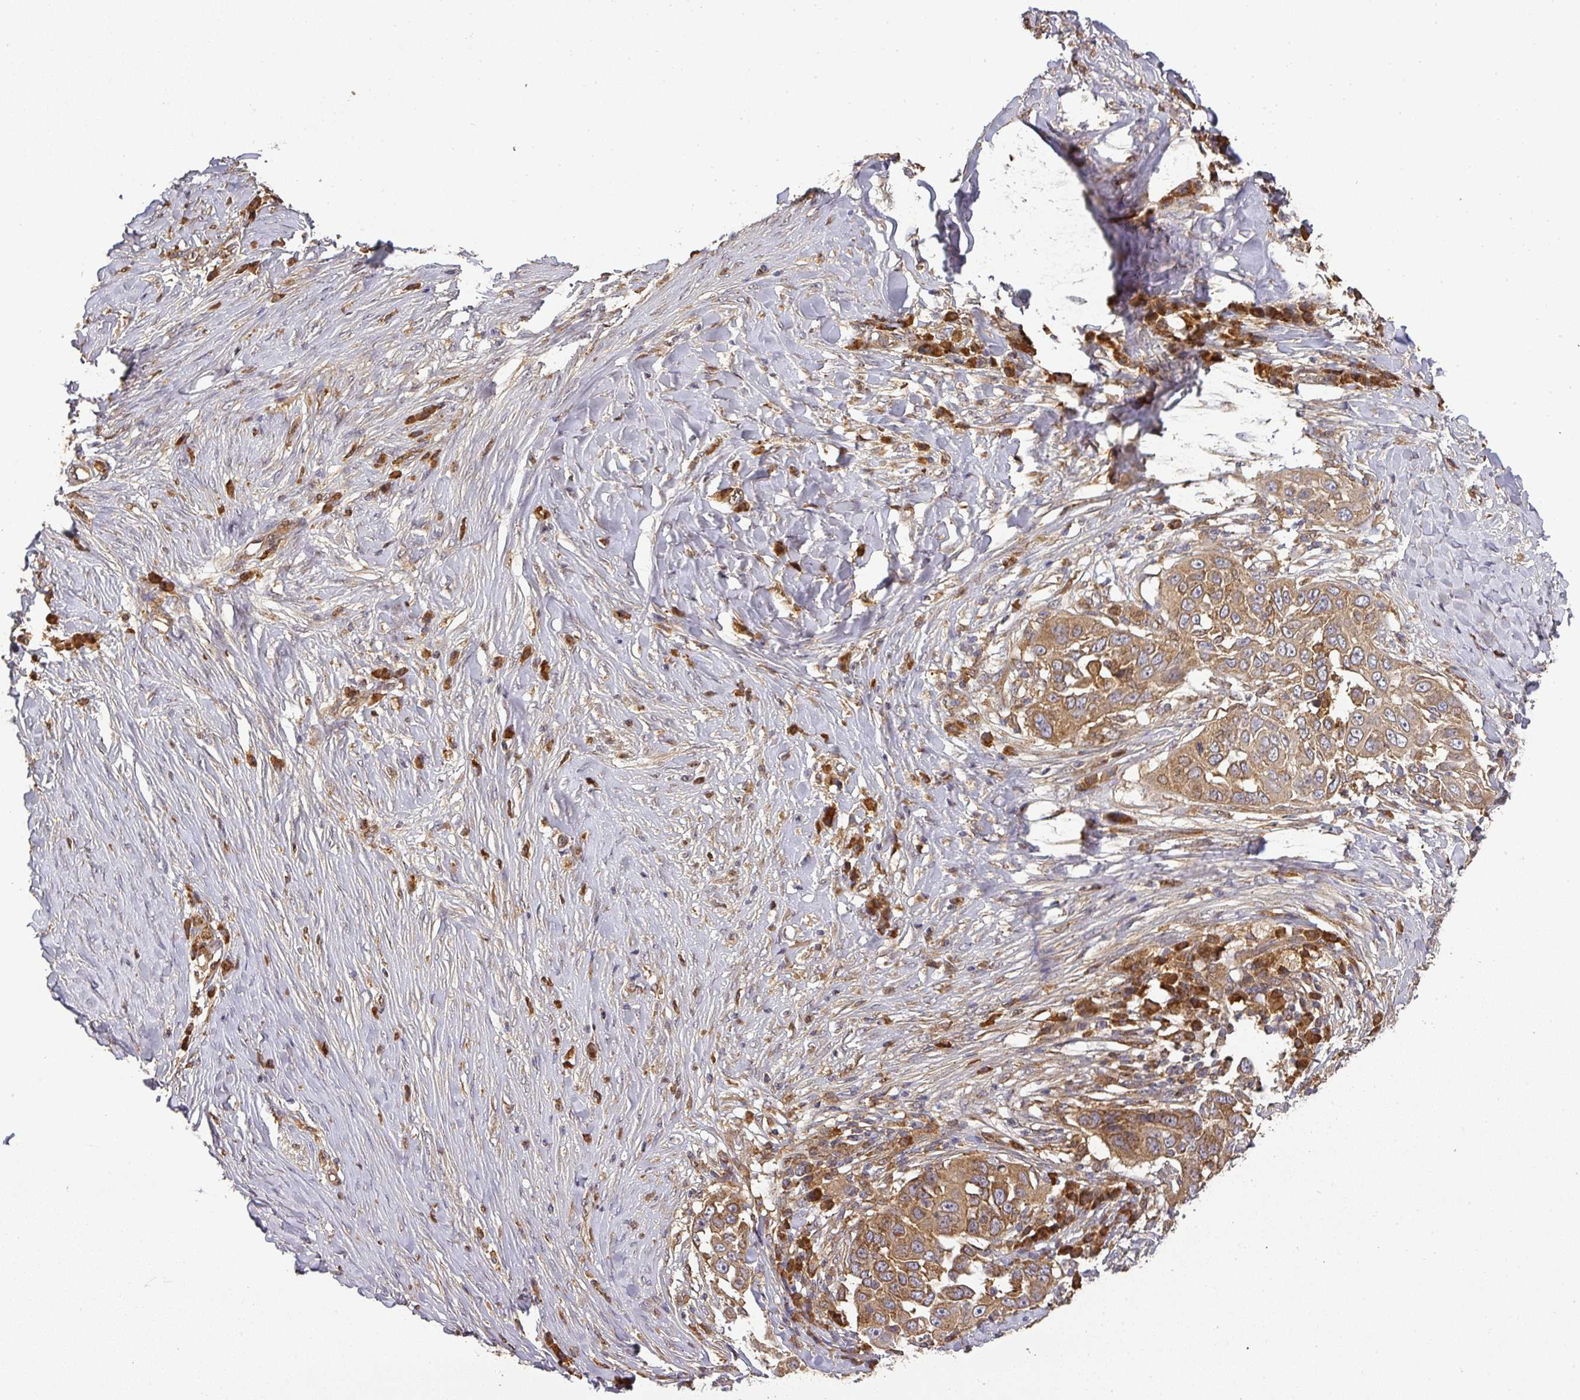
{"staining": {"intensity": "moderate", "quantity": ">75%", "location": "cytoplasmic/membranous"}, "tissue": "skin cancer", "cell_type": "Tumor cells", "image_type": "cancer", "snomed": [{"axis": "morphology", "description": "Squamous cell carcinoma, NOS"}, {"axis": "topography", "description": "Skin"}], "caption": "A medium amount of moderate cytoplasmic/membranous expression is present in approximately >75% of tumor cells in skin cancer (squamous cell carcinoma) tissue. (DAB IHC with brightfield microscopy, high magnification).", "gene": "MALSU1", "patient": {"sex": "female", "age": 44}}